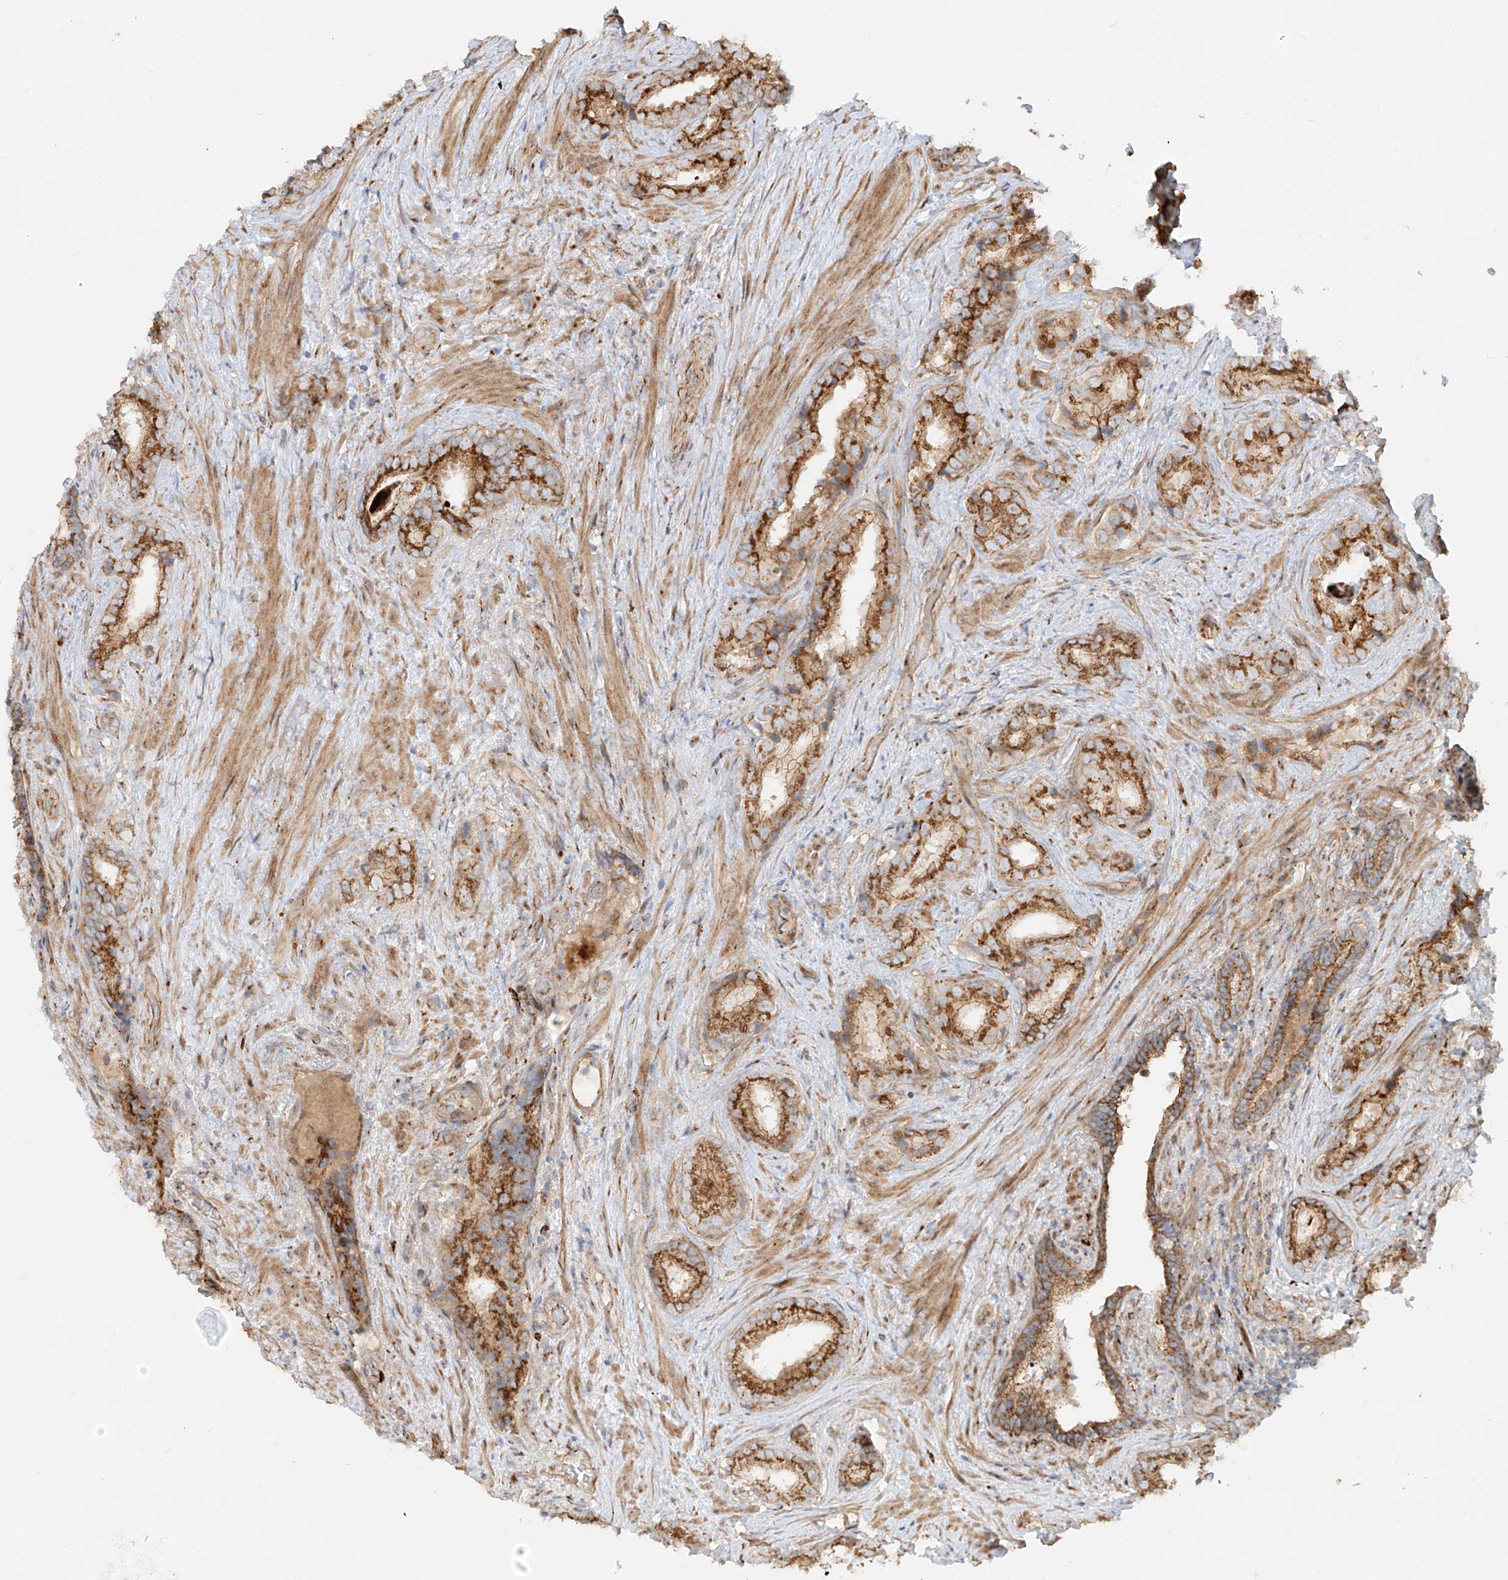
{"staining": {"intensity": "moderate", "quantity": ">75%", "location": "cytoplasmic/membranous"}, "tissue": "prostate cancer", "cell_type": "Tumor cells", "image_type": "cancer", "snomed": [{"axis": "morphology", "description": "Adenocarcinoma, Low grade"}, {"axis": "topography", "description": "Prostate"}], "caption": "A high-resolution histopathology image shows immunohistochemistry (IHC) staining of prostate low-grade adenocarcinoma, which reveals moderate cytoplasmic/membranous expression in approximately >75% of tumor cells.", "gene": "ZNF287", "patient": {"sex": "male", "age": 71}}